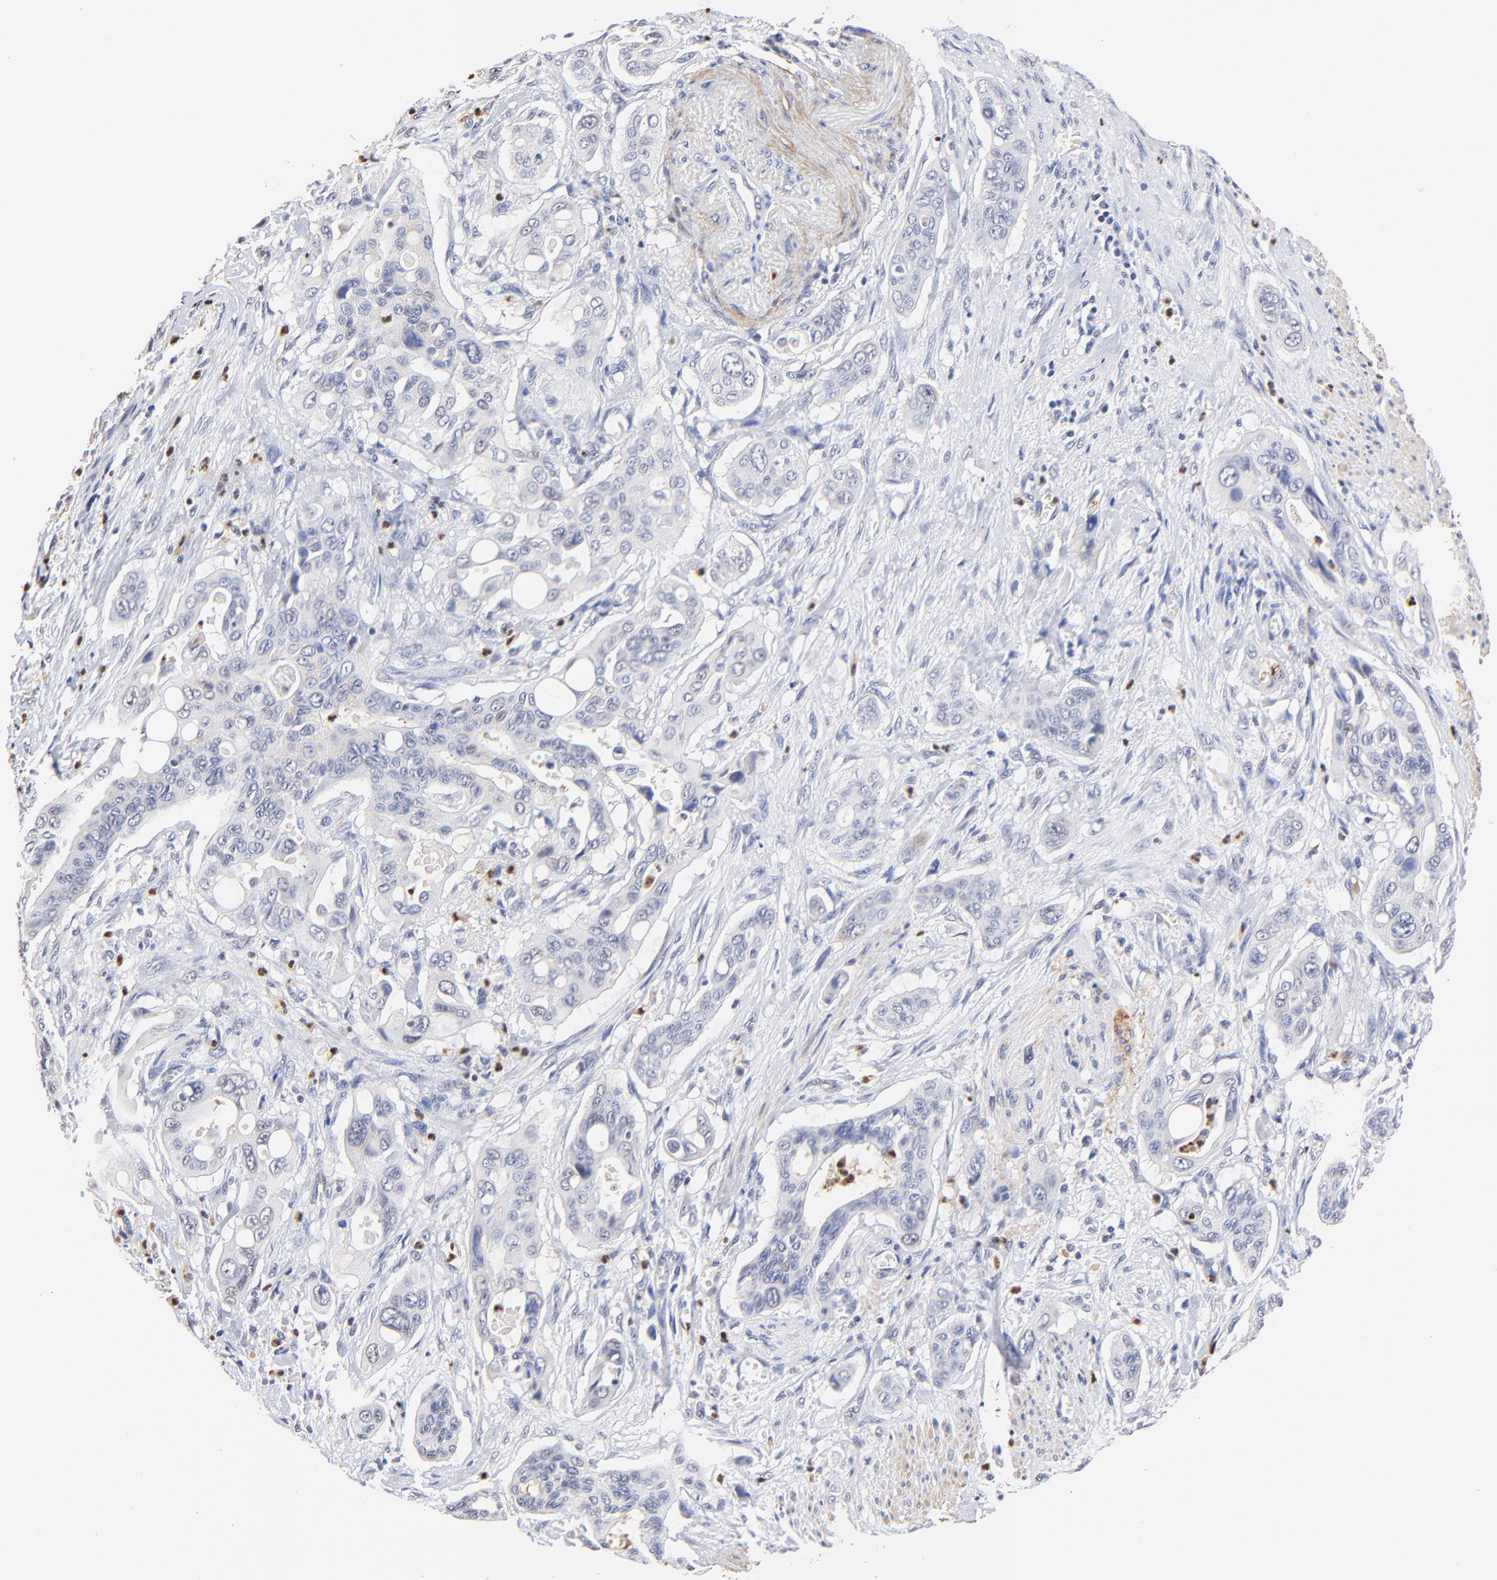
{"staining": {"intensity": "negative", "quantity": "none", "location": "none"}, "tissue": "pancreatic cancer", "cell_type": "Tumor cells", "image_type": "cancer", "snomed": [{"axis": "morphology", "description": "Adenocarcinoma, NOS"}, {"axis": "topography", "description": "Pancreas"}], "caption": "Tumor cells are negative for protein expression in human adenocarcinoma (pancreatic).", "gene": "BBOF1", "patient": {"sex": "male", "age": 77}}